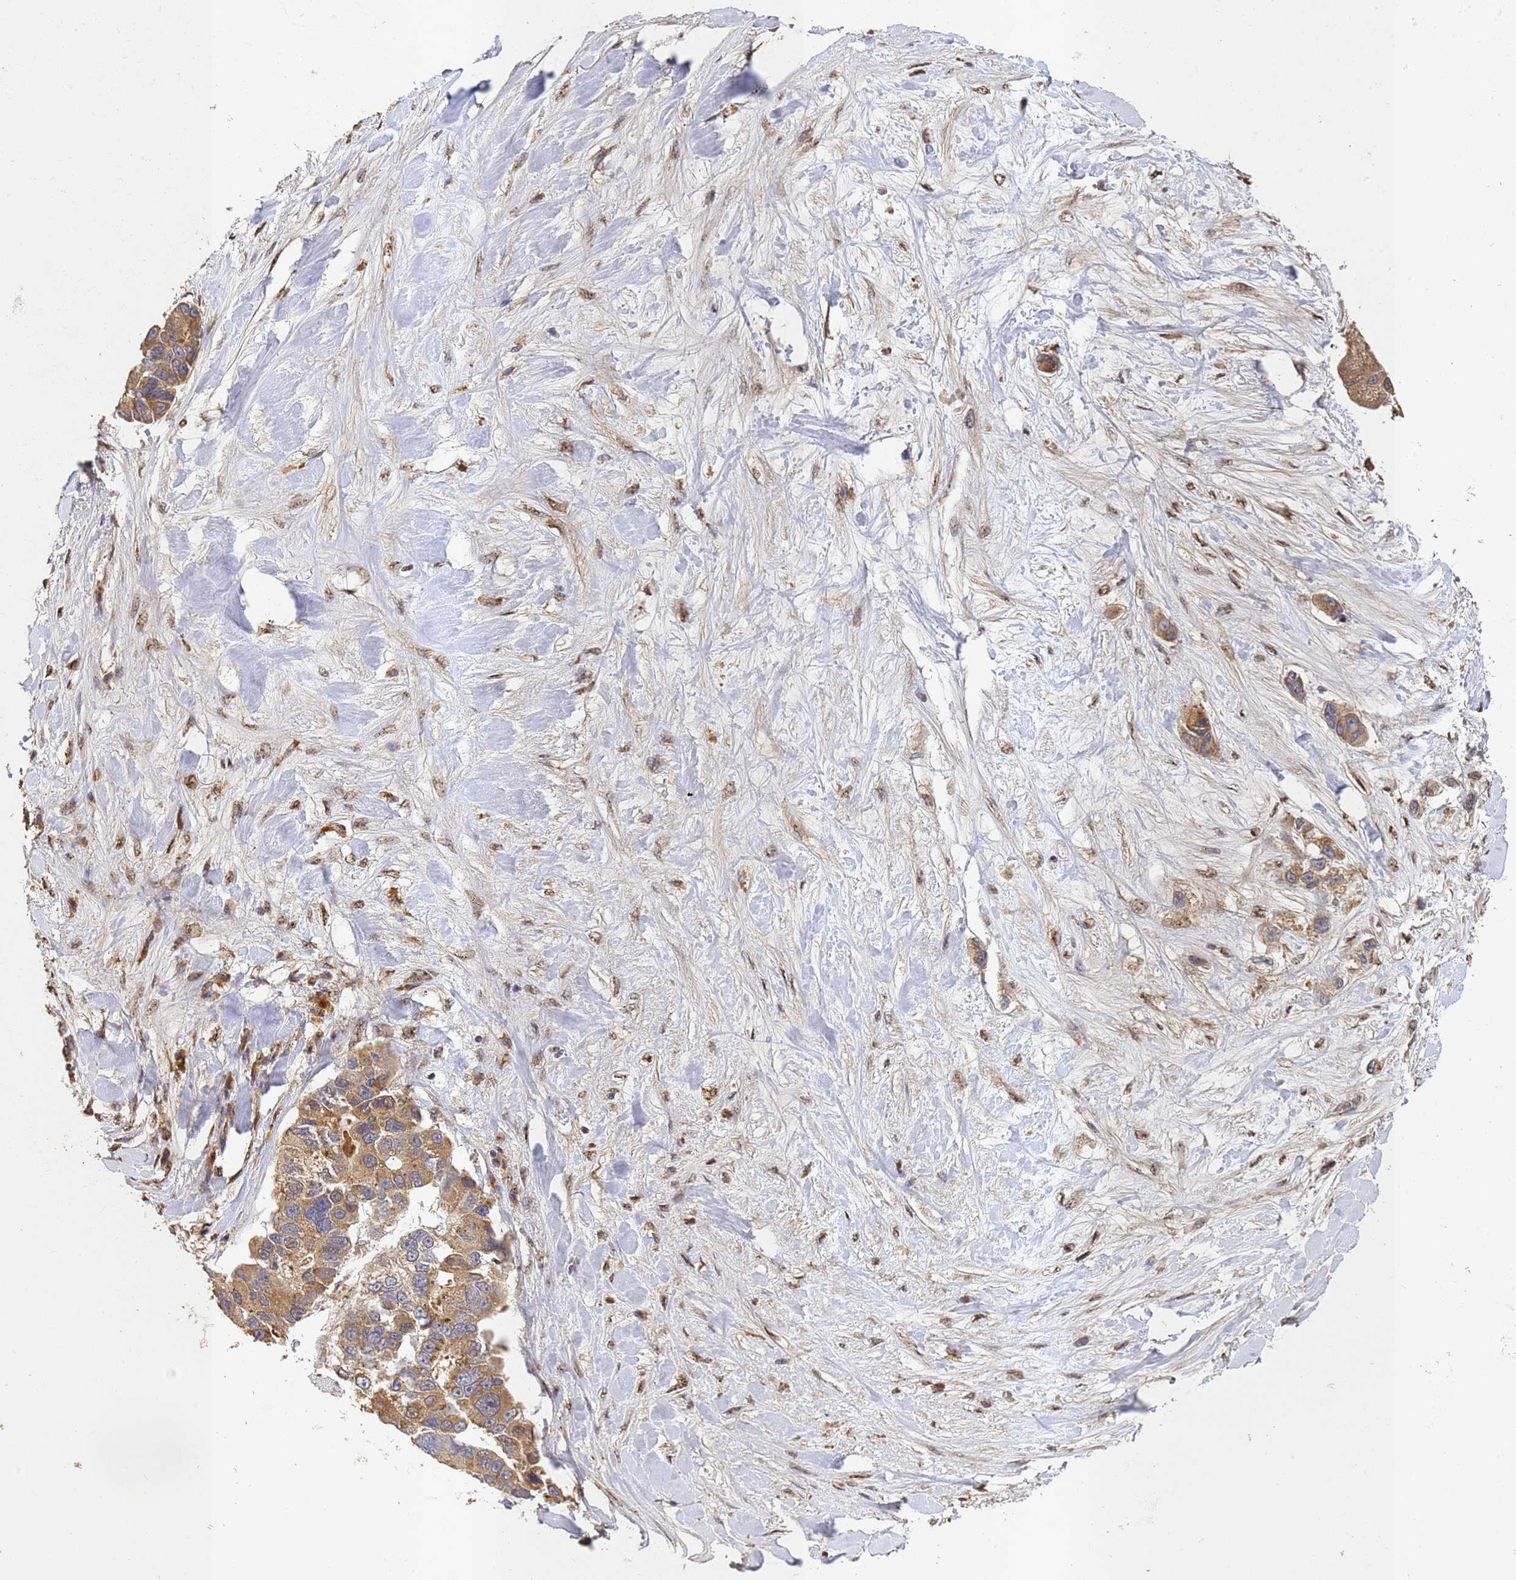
{"staining": {"intensity": "moderate", "quantity": ">75%", "location": "cytoplasmic/membranous"}, "tissue": "lung cancer", "cell_type": "Tumor cells", "image_type": "cancer", "snomed": [{"axis": "morphology", "description": "Adenocarcinoma, NOS"}, {"axis": "topography", "description": "Lung"}], "caption": "Lung cancer (adenocarcinoma) tissue reveals moderate cytoplasmic/membranous positivity in approximately >75% of tumor cells, visualized by immunohistochemistry.", "gene": "SECISBP2", "patient": {"sex": "female", "age": 54}}